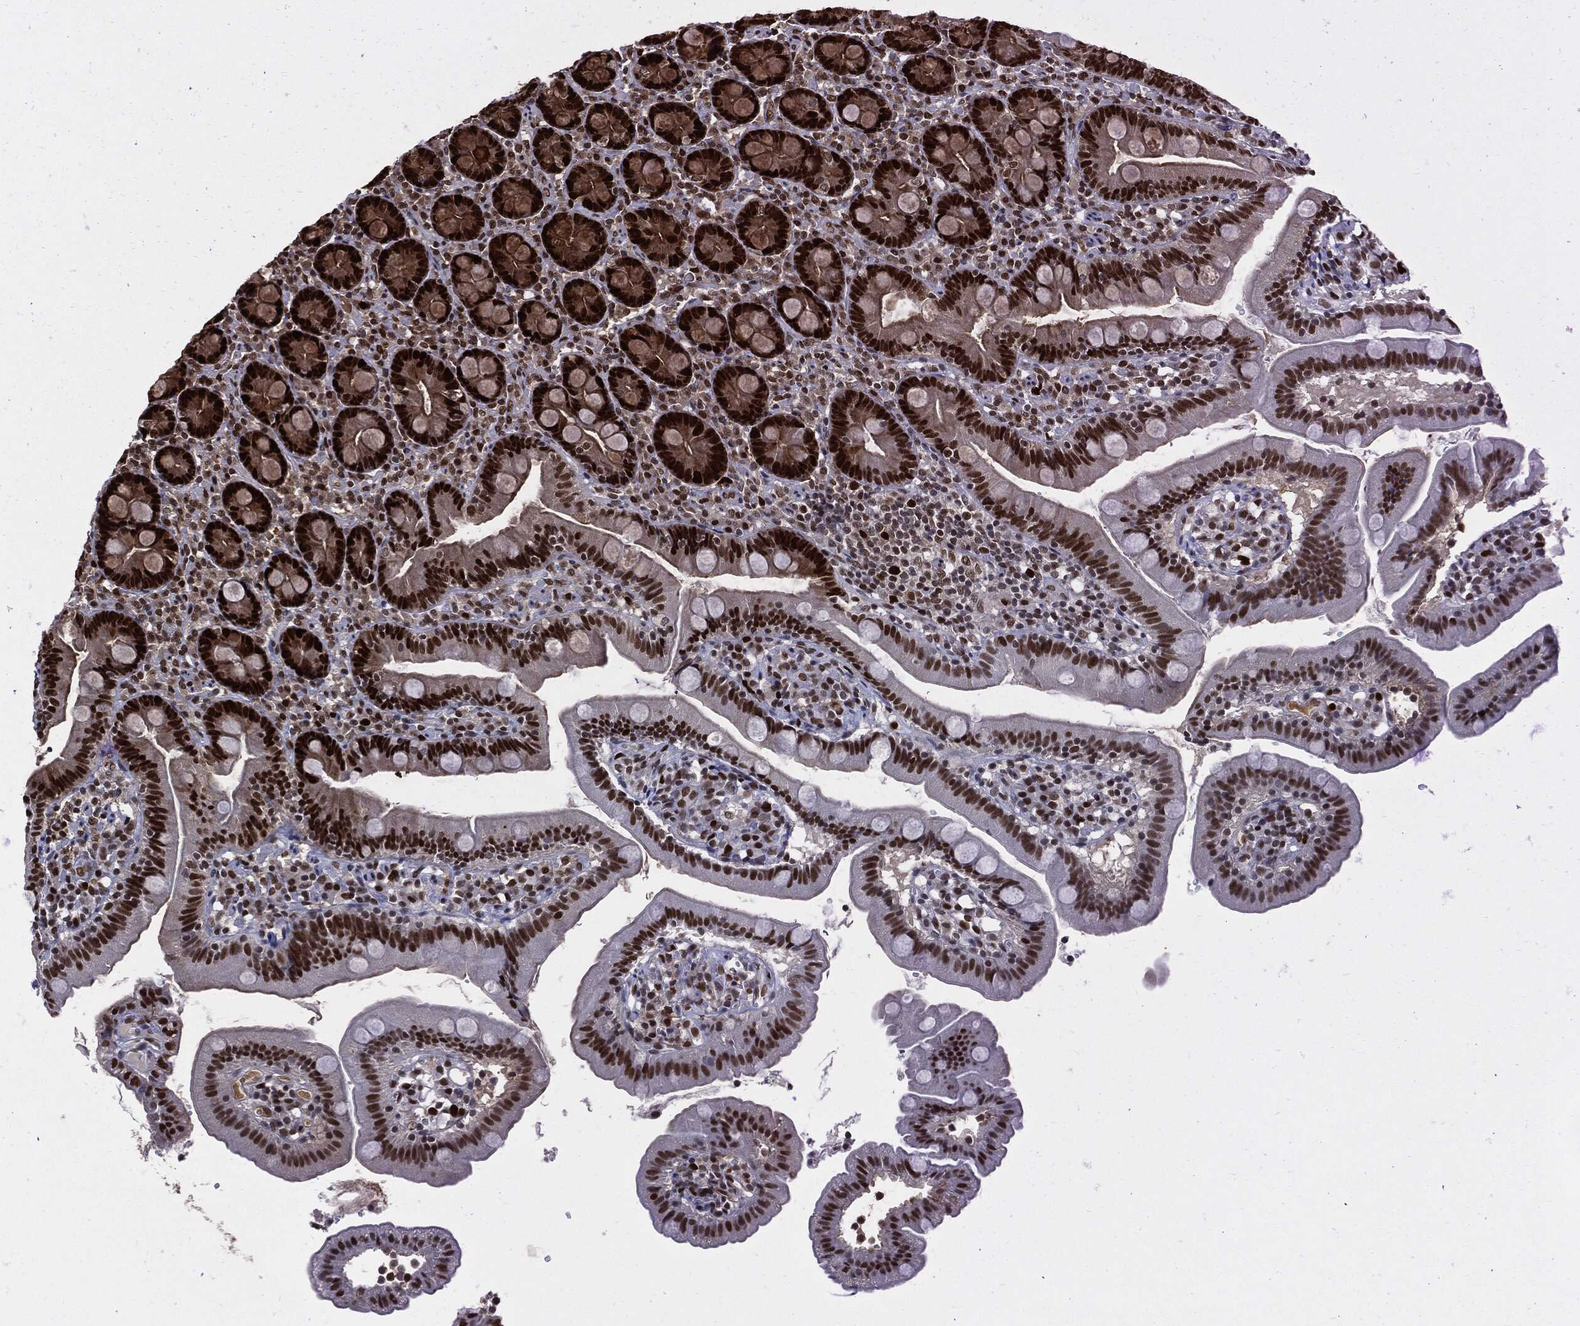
{"staining": {"intensity": "strong", "quantity": ">75%", "location": "nuclear"}, "tissue": "duodenum", "cell_type": "Glandular cells", "image_type": "normal", "snomed": [{"axis": "morphology", "description": "Normal tissue, NOS"}, {"axis": "topography", "description": "Duodenum"}], "caption": "A high amount of strong nuclear staining is seen in about >75% of glandular cells in benign duodenum.", "gene": "PCNA", "patient": {"sex": "female", "age": 67}}